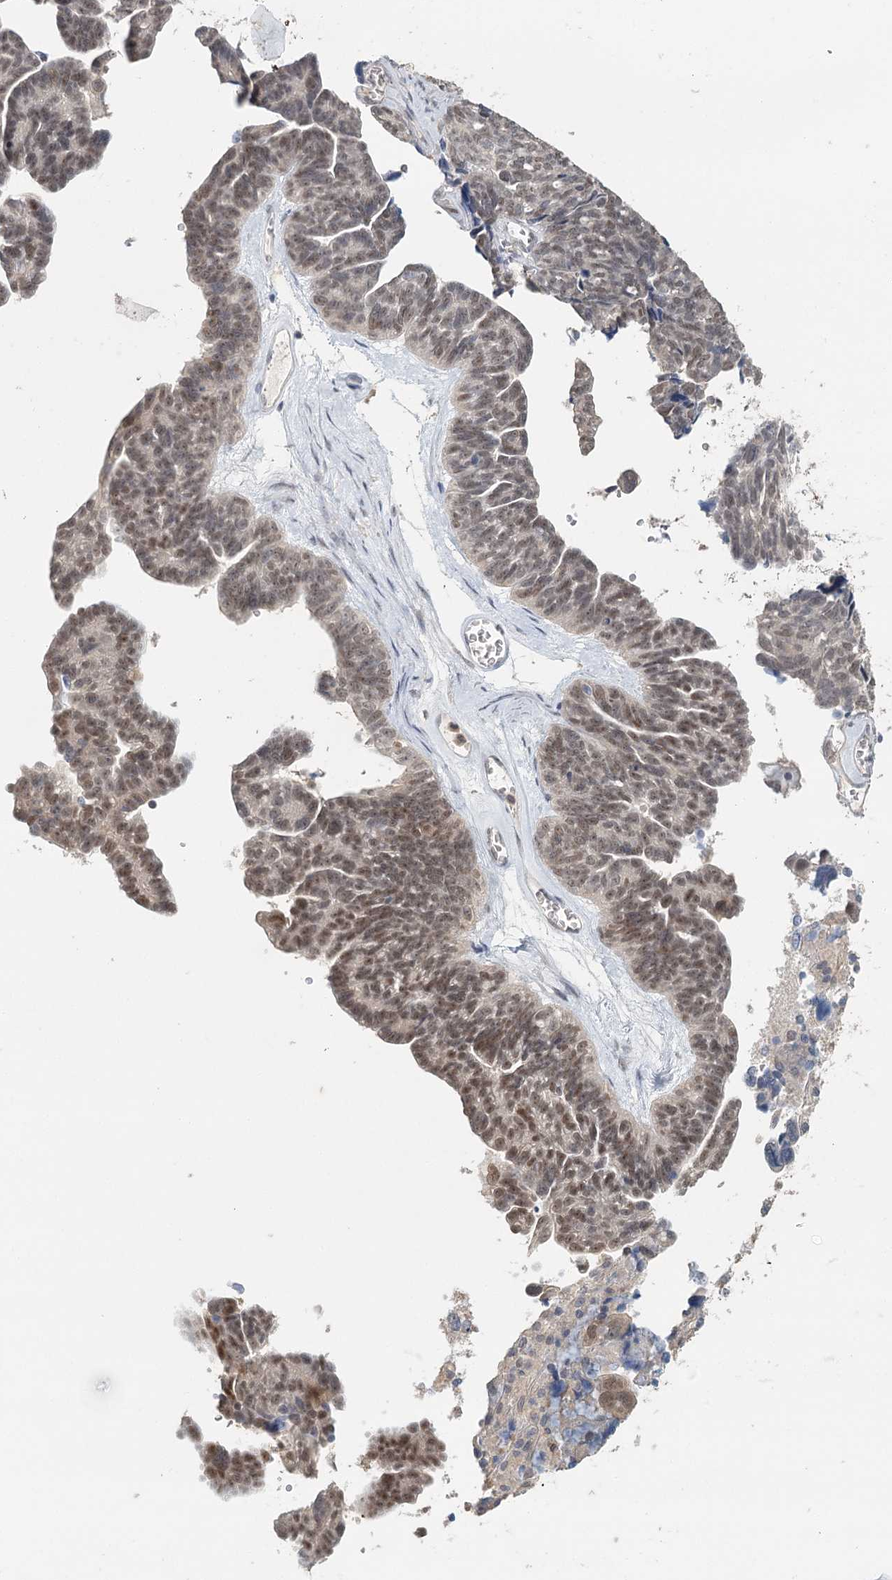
{"staining": {"intensity": "moderate", "quantity": "25%-75%", "location": "nuclear"}, "tissue": "ovarian cancer", "cell_type": "Tumor cells", "image_type": "cancer", "snomed": [{"axis": "morphology", "description": "Cystadenocarcinoma, serous, NOS"}, {"axis": "topography", "description": "Ovary"}], "caption": "An IHC histopathology image of neoplastic tissue is shown. Protein staining in brown highlights moderate nuclear positivity in serous cystadenocarcinoma (ovarian) within tumor cells.", "gene": "ADK", "patient": {"sex": "female", "age": 79}}